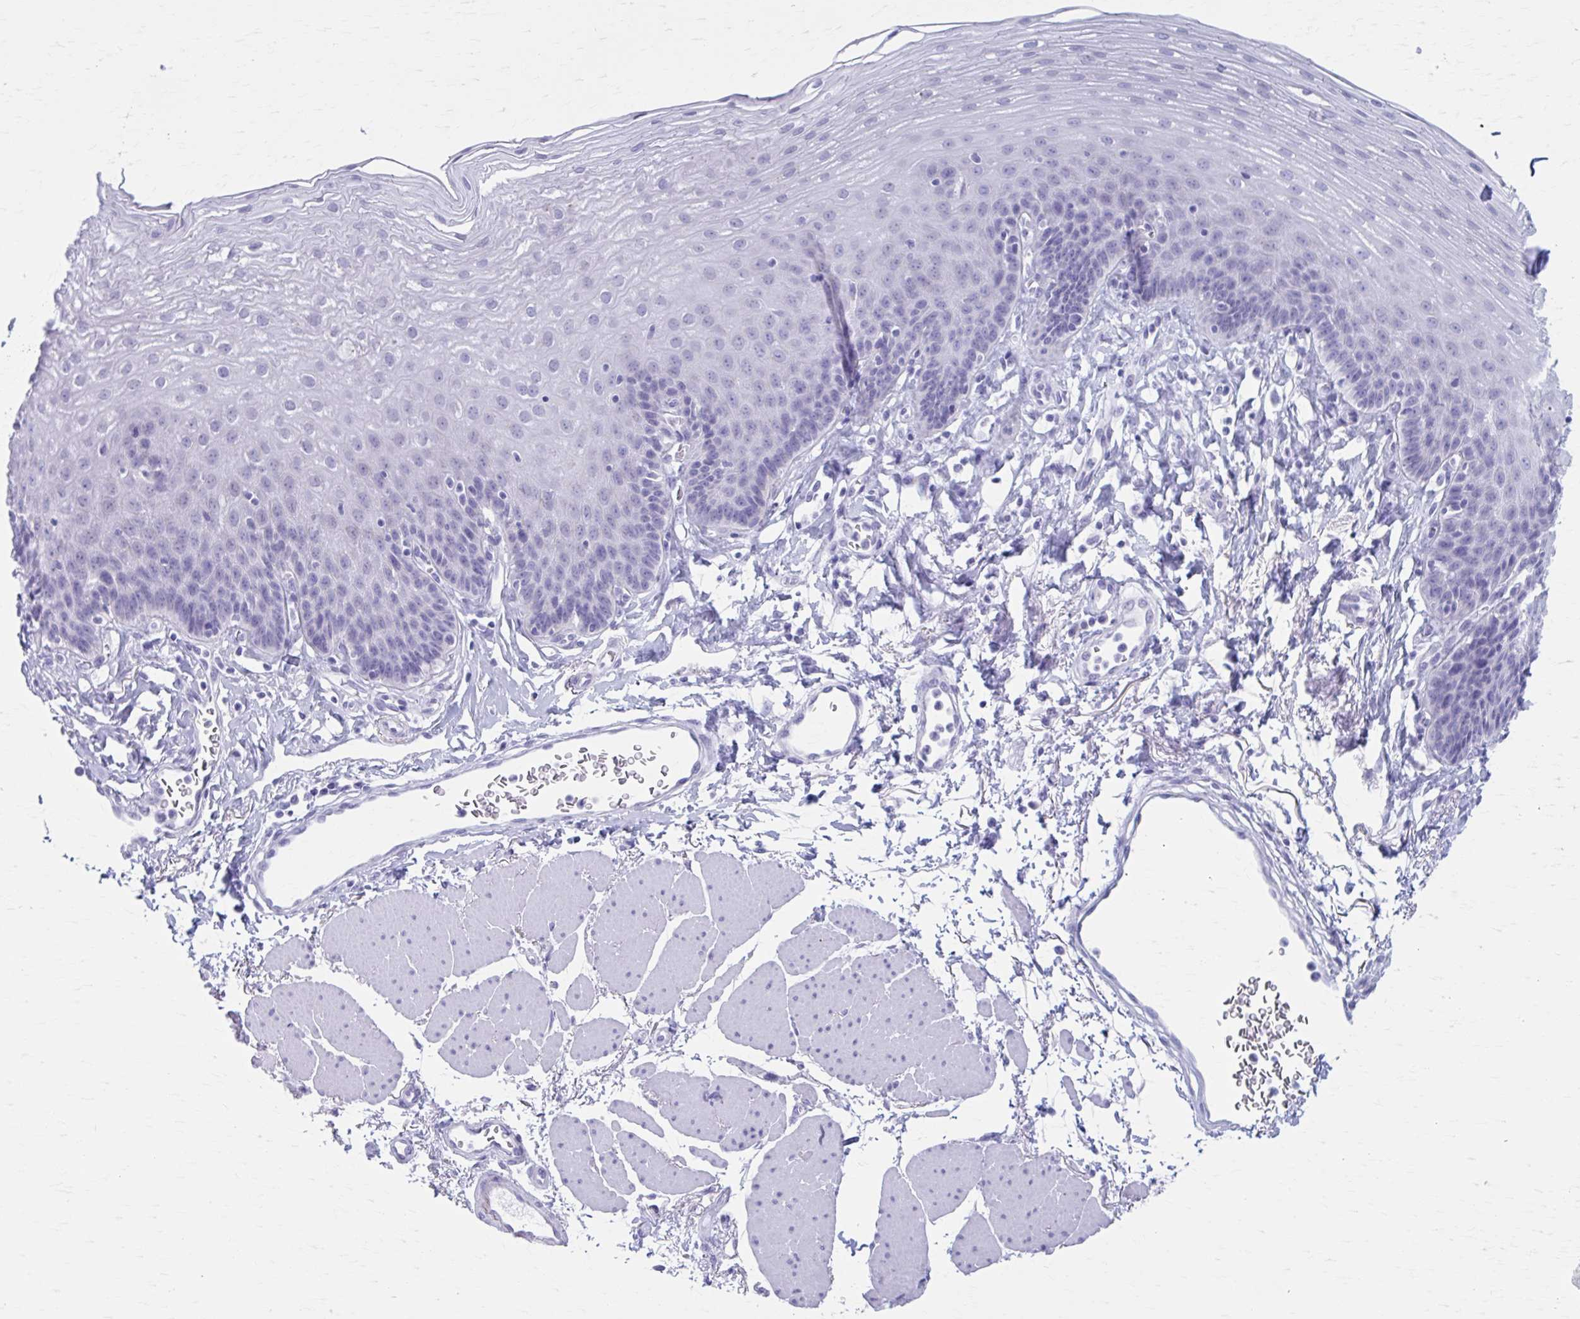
{"staining": {"intensity": "negative", "quantity": "none", "location": "none"}, "tissue": "esophagus", "cell_type": "Squamous epithelial cells", "image_type": "normal", "snomed": [{"axis": "morphology", "description": "Normal tissue, NOS"}, {"axis": "topography", "description": "Esophagus"}], "caption": "Esophagus was stained to show a protein in brown. There is no significant staining in squamous epithelial cells. (DAB immunohistochemistry (IHC) visualized using brightfield microscopy, high magnification).", "gene": "KCNE2", "patient": {"sex": "female", "age": 81}}